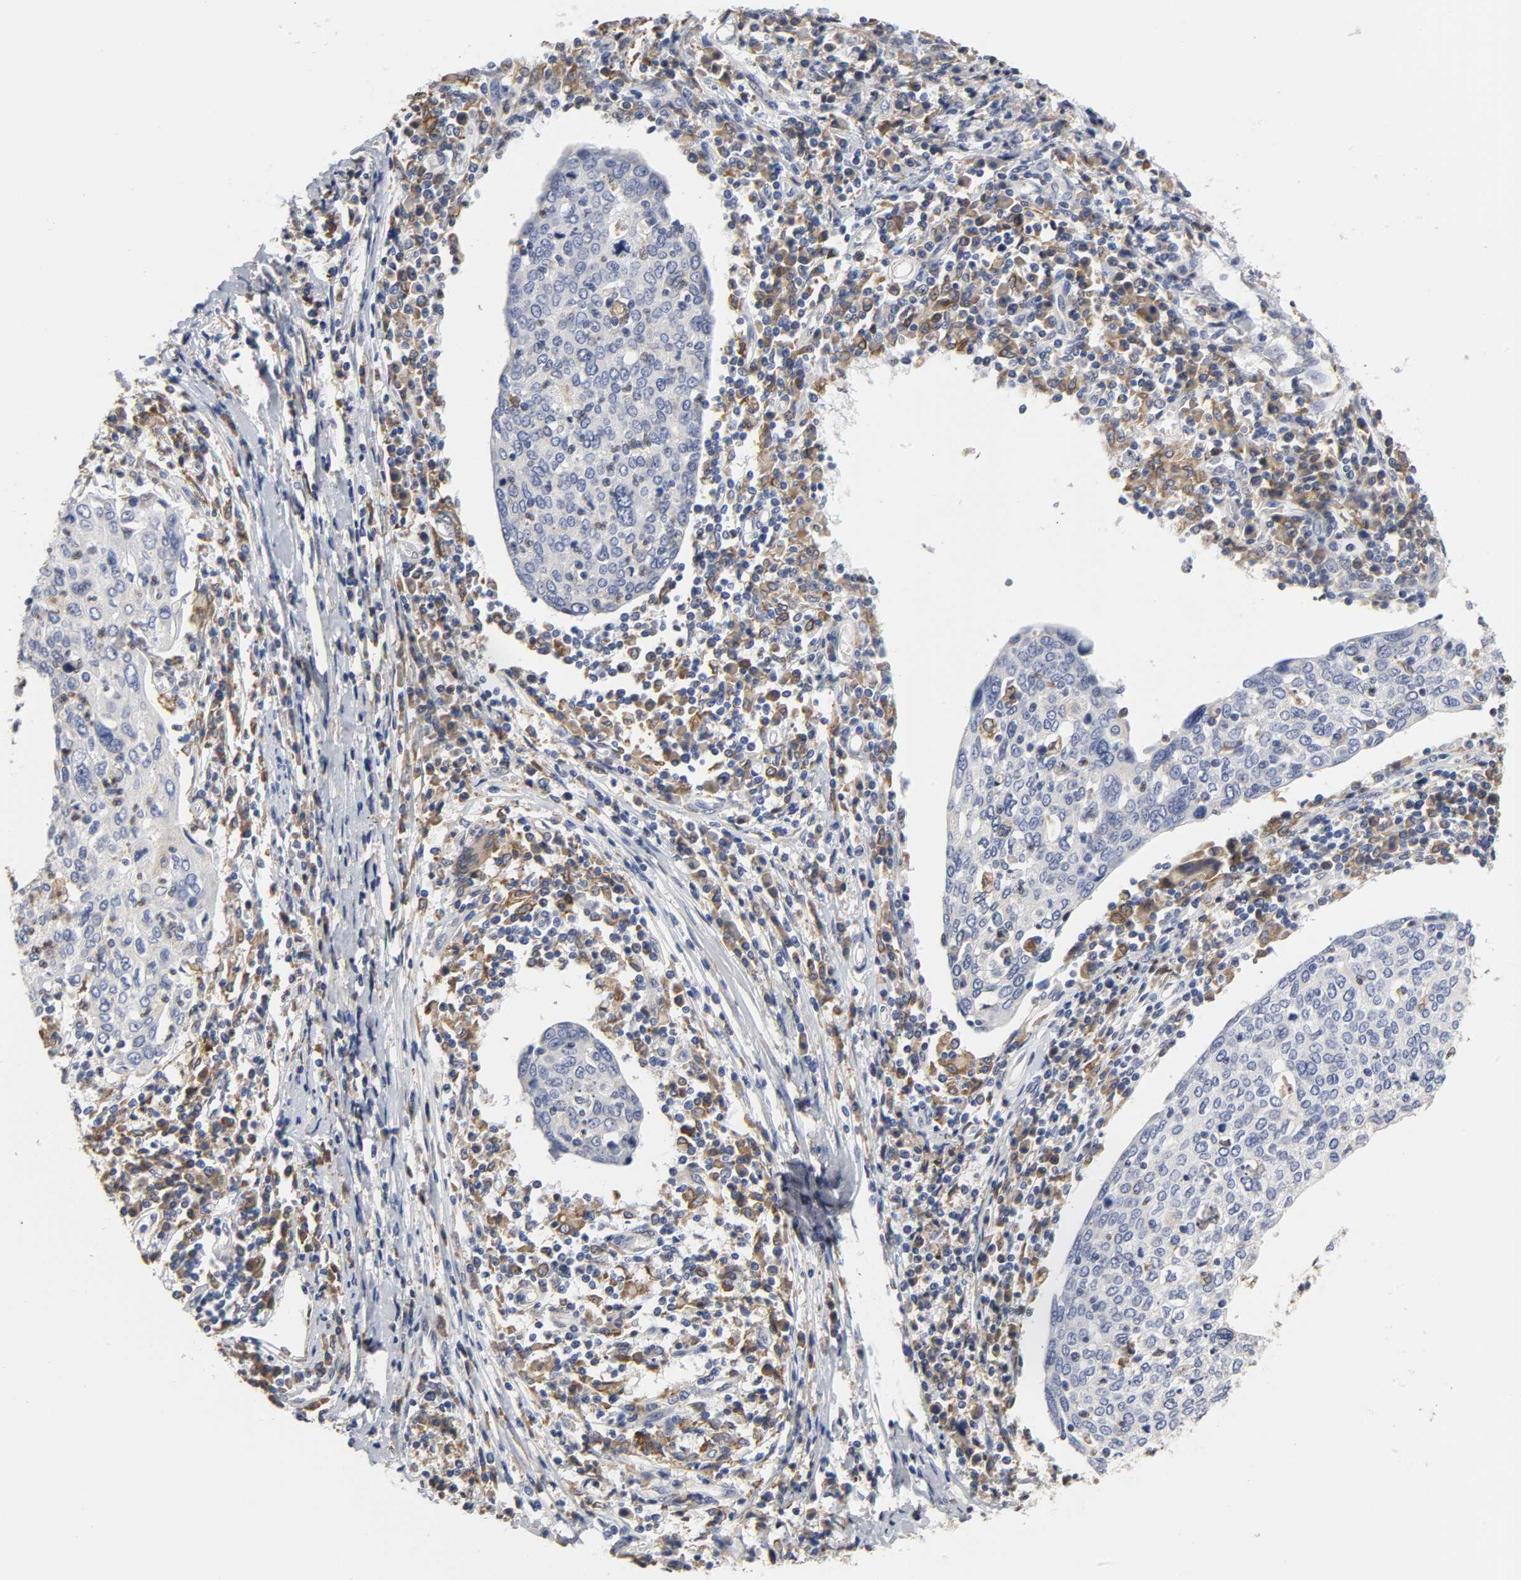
{"staining": {"intensity": "negative", "quantity": "none", "location": "none"}, "tissue": "cervical cancer", "cell_type": "Tumor cells", "image_type": "cancer", "snomed": [{"axis": "morphology", "description": "Squamous cell carcinoma, NOS"}, {"axis": "topography", "description": "Cervix"}], "caption": "Cervical cancer (squamous cell carcinoma) stained for a protein using IHC exhibits no expression tumor cells.", "gene": "HCK", "patient": {"sex": "female", "age": 40}}